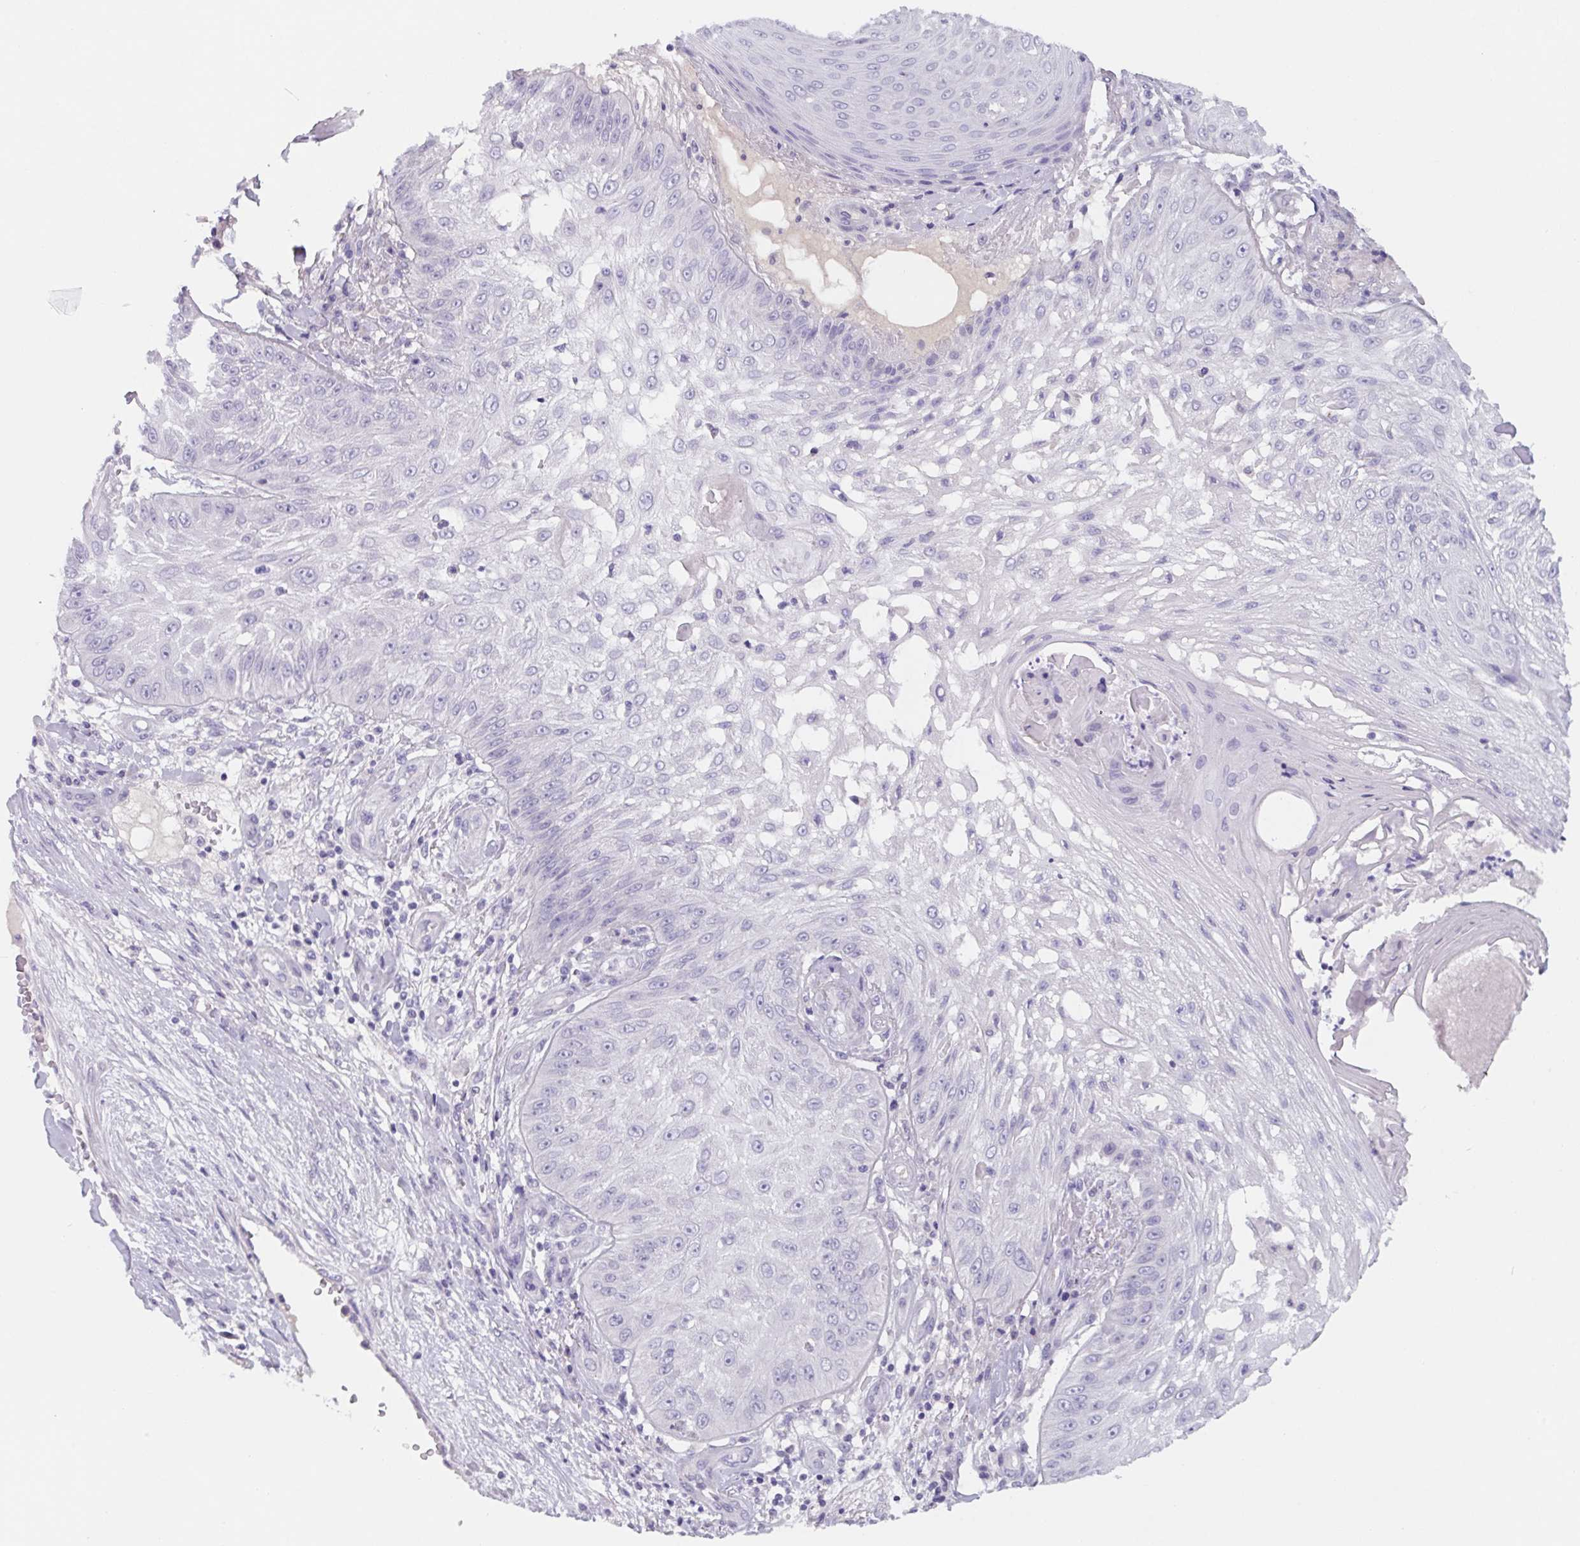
{"staining": {"intensity": "negative", "quantity": "none", "location": "none"}, "tissue": "skin cancer", "cell_type": "Tumor cells", "image_type": "cancer", "snomed": [{"axis": "morphology", "description": "Squamous cell carcinoma, NOS"}, {"axis": "topography", "description": "Skin"}], "caption": "An image of human skin cancer (squamous cell carcinoma) is negative for staining in tumor cells.", "gene": "LPA", "patient": {"sex": "male", "age": 70}}